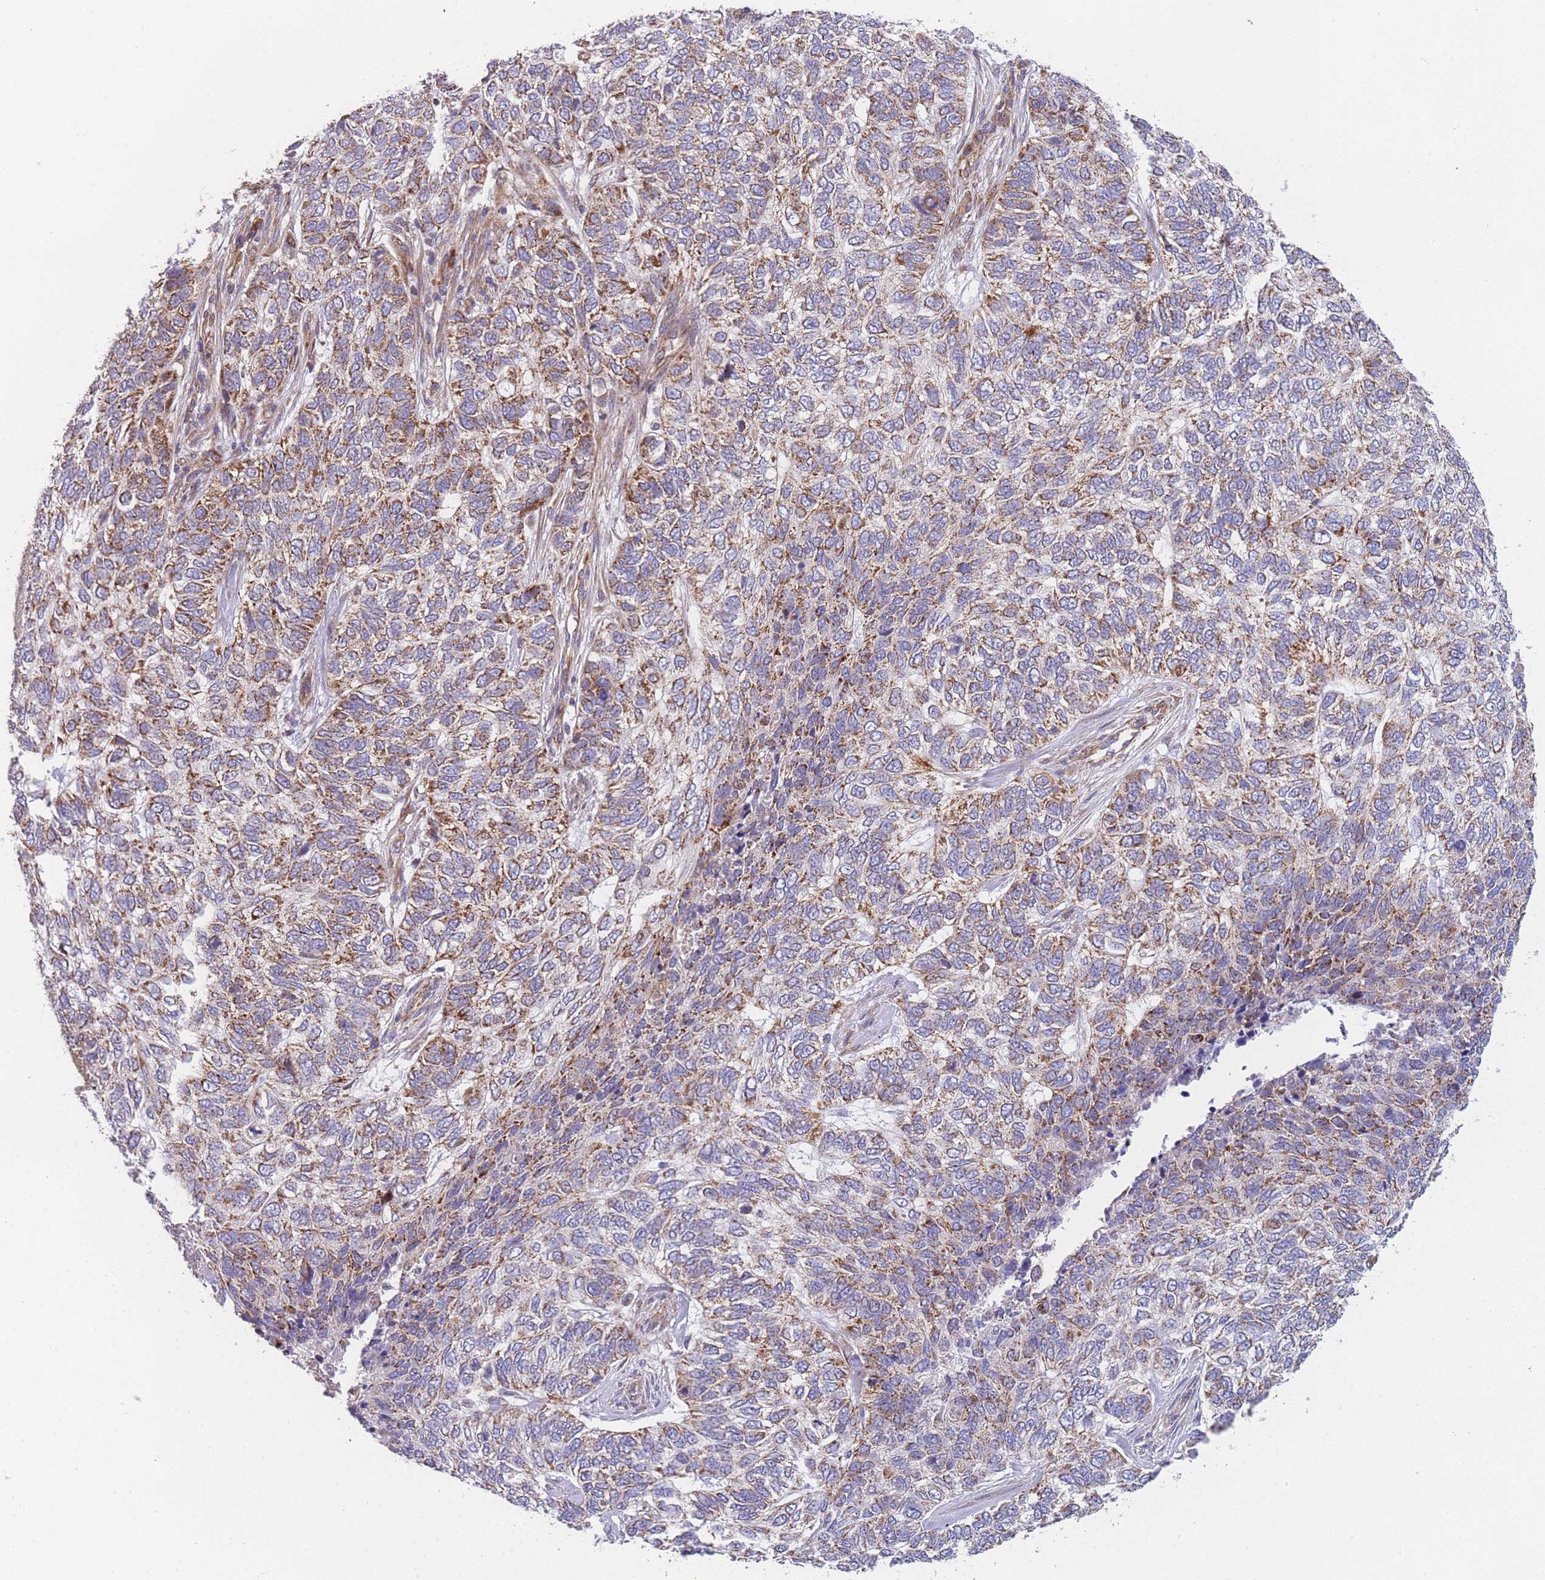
{"staining": {"intensity": "moderate", "quantity": ">75%", "location": "cytoplasmic/membranous"}, "tissue": "skin cancer", "cell_type": "Tumor cells", "image_type": "cancer", "snomed": [{"axis": "morphology", "description": "Basal cell carcinoma"}, {"axis": "topography", "description": "Skin"}], "caption": "IHC histopathology image of basal cell carcinoma (skin) stained for a protein (brown), which displays medium levels of moderate cytoplasmic/membranous staining in about >75% of tumor cells.", "gene": "MTRES1", "patient": {"sex": "female", "age": 65}}